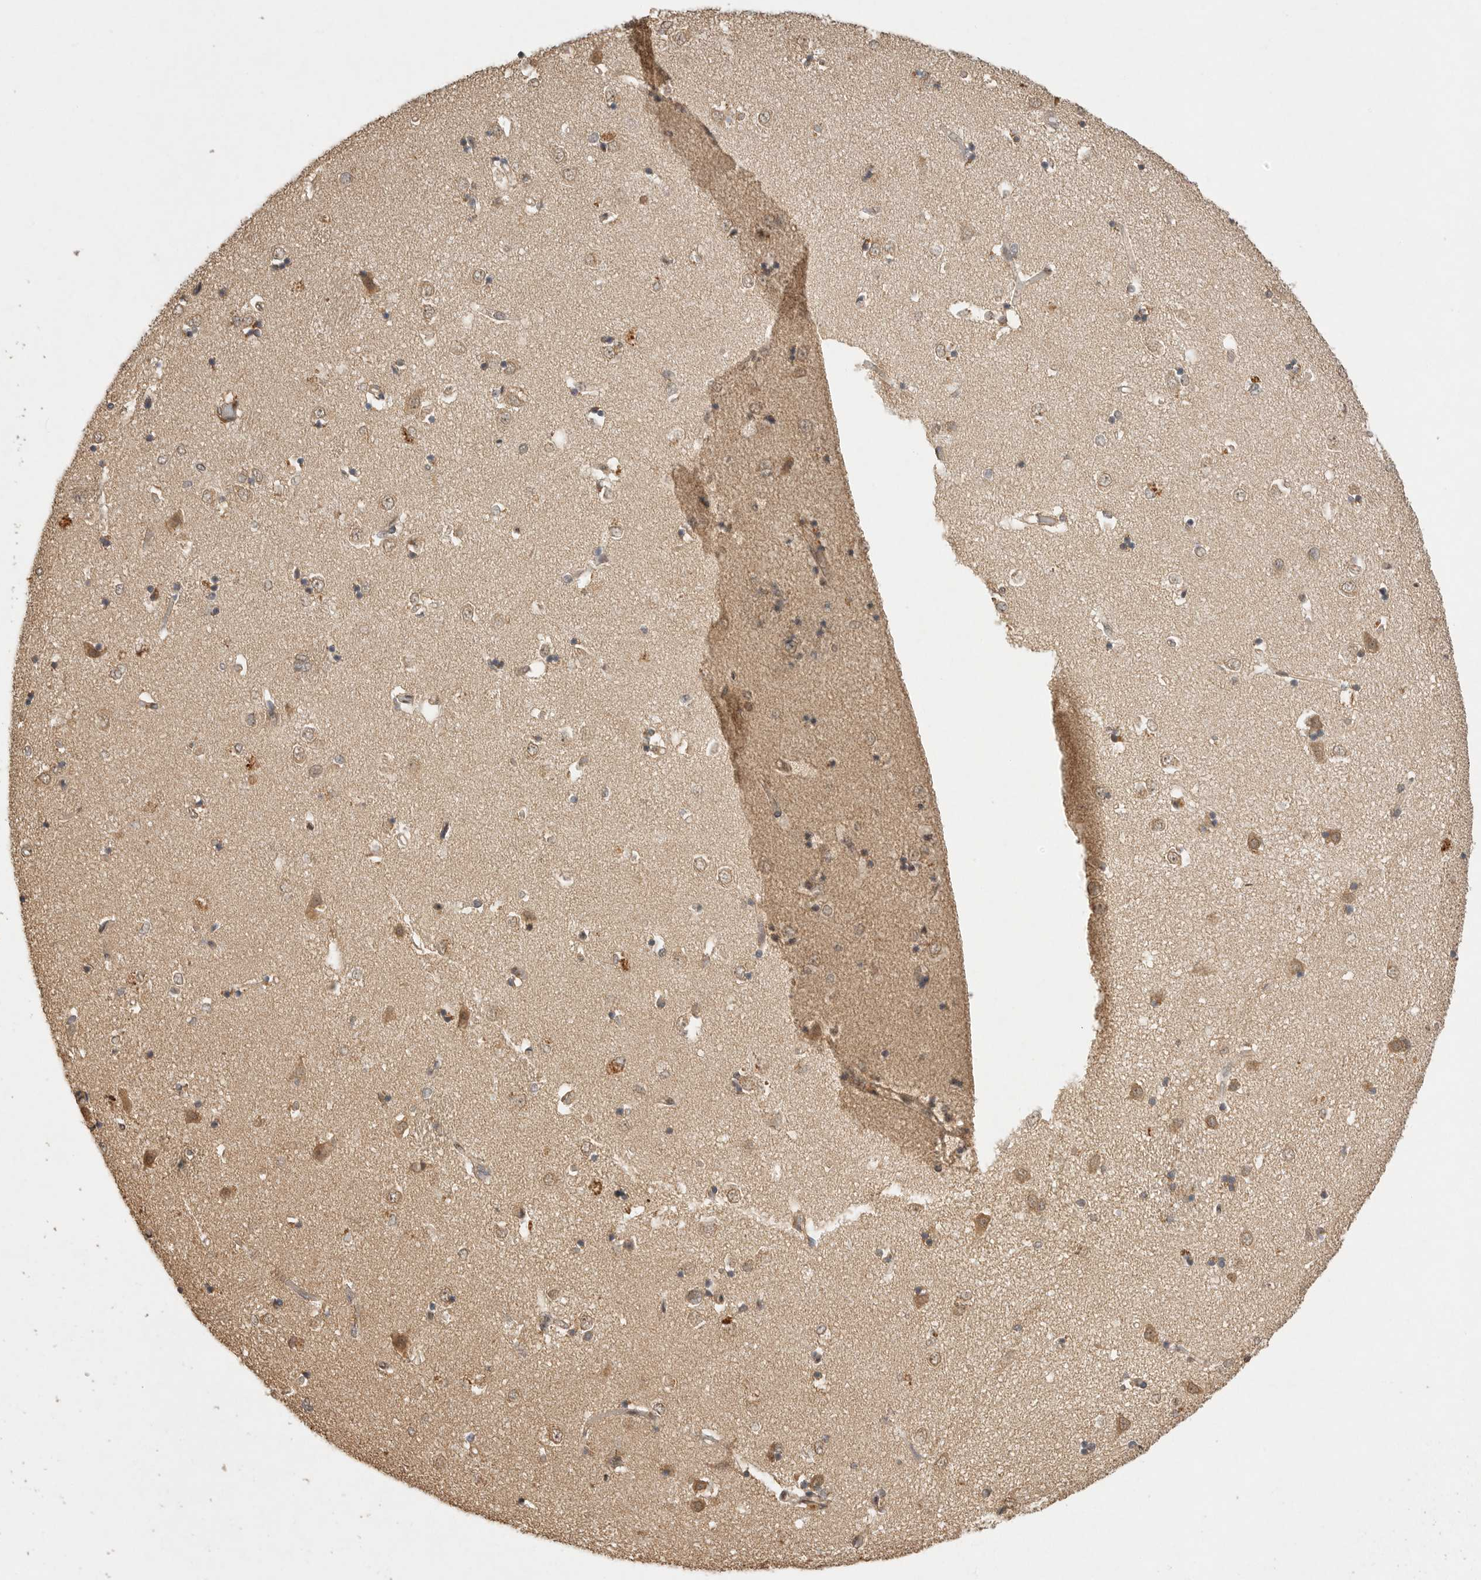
{"staining": {"intensity": "weak", "quantity": "<25%", "location": "cytoplasmic/membranous"}, "tissue": "caudate", "cell_type": "Glial cells", "image_type": "normal", "snomed": [{"axis": "morphology", "description": "Normal tissue, NOS"}, {"axis": "topography", "description": "Lateral ventricle wall"}], "caption": "Protein analysis of normal caudate displays no significant staining in glial cells.", "gene": "DFFA", "patient": {"sex": "male", "age": 45}}